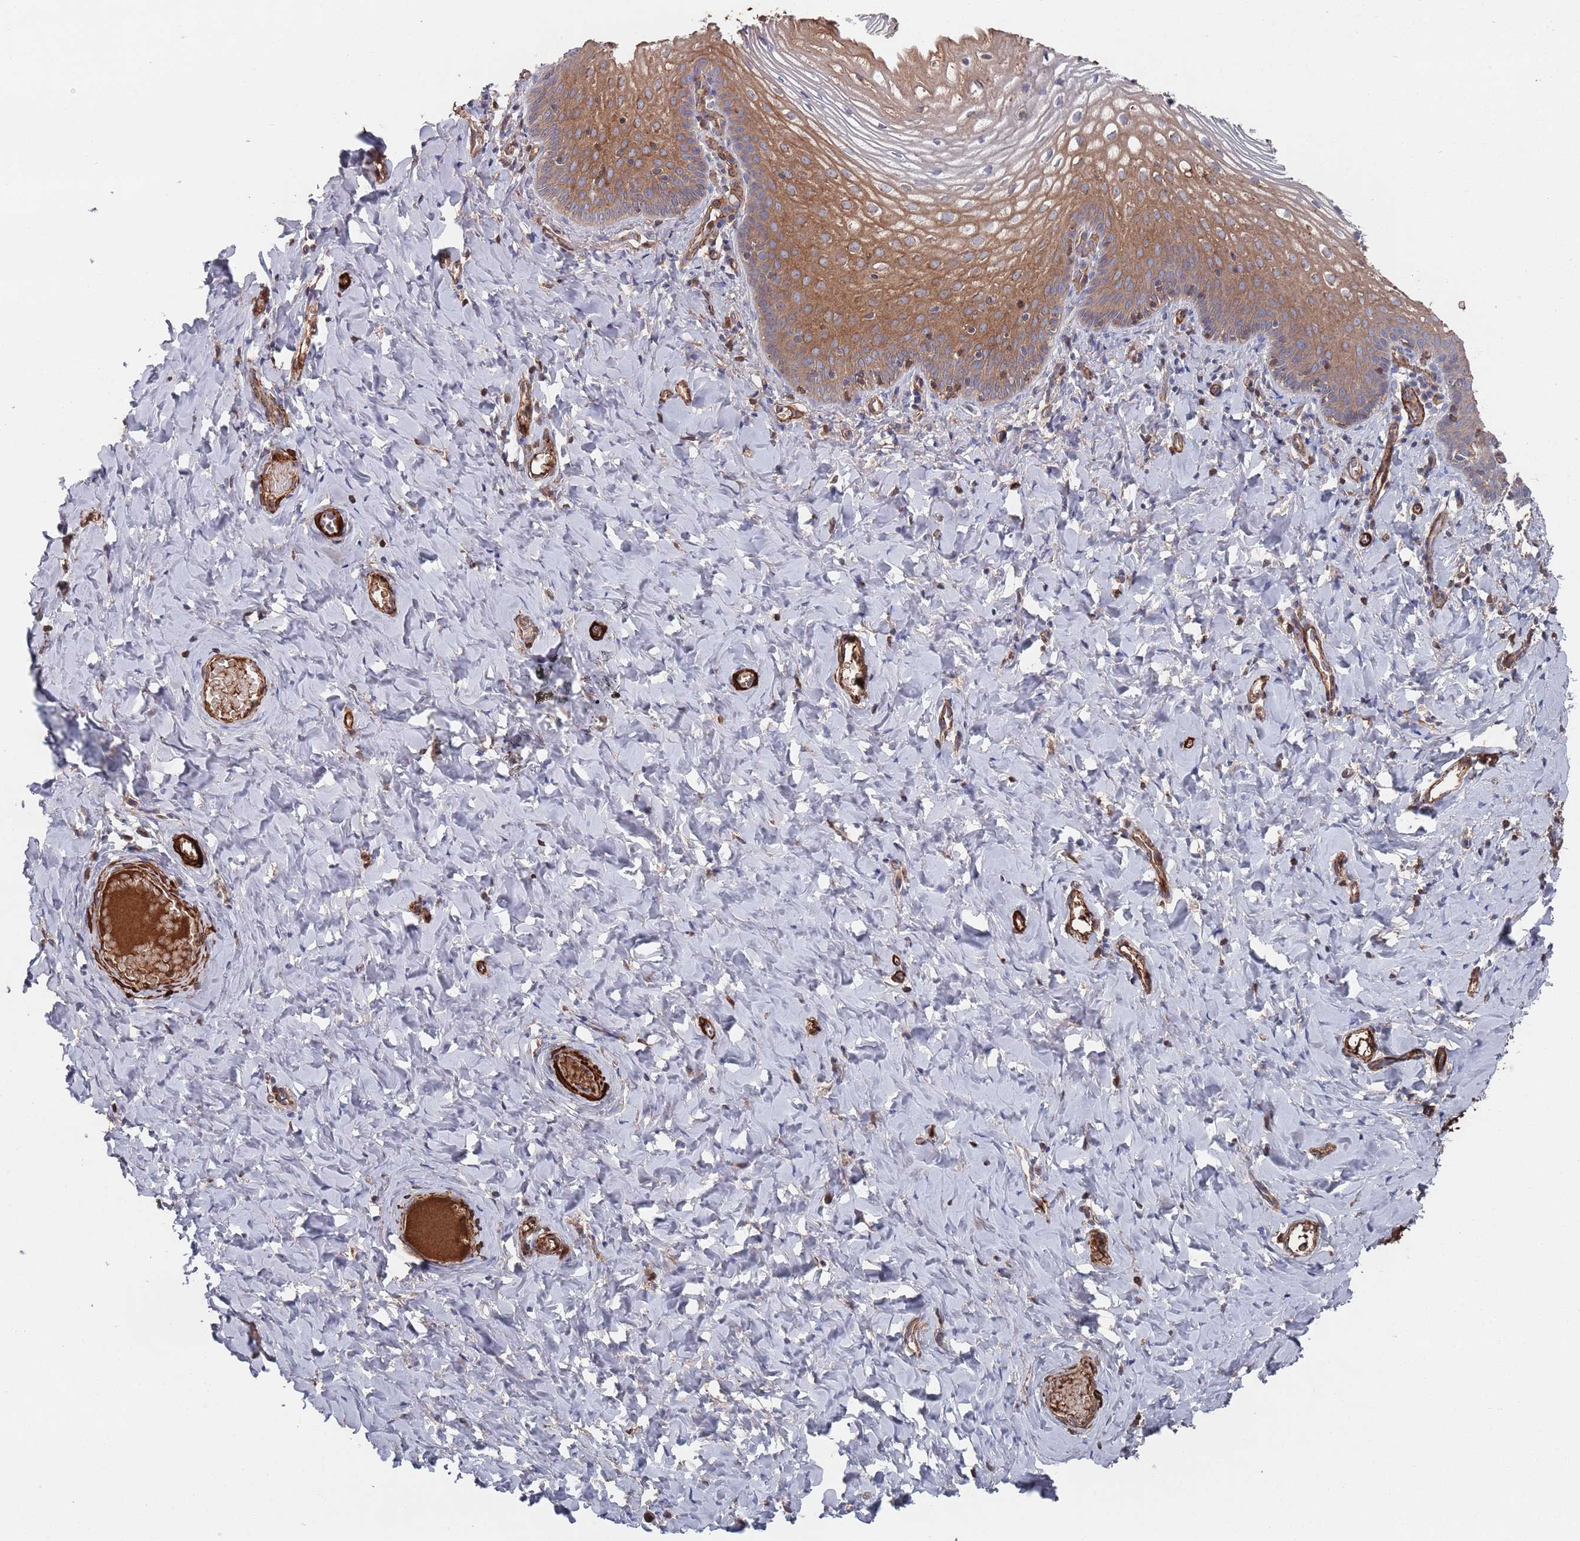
{"staining": {"intensity": "moderate", "quantity": ">75%", "location": "cytoplasmic/membranous"}, "tissue": "vagina", "cell_type": "Squamous epithelial cells", "image_type": "normal", "snomed": [{"axis": "morphology", "description": "Normal tissue, NOS"}, {"axis": "topography", "description": "Vagina"}], "caption": "A high-resolution histopathology image shows IHC staining of normal vagina, which displays moderate cytoplasmic/membranous positivity in approximately >75% of squamous epithelial cells.", "gene": "PLEKHA4", "patient": {"sex": "female", "age": 60}}